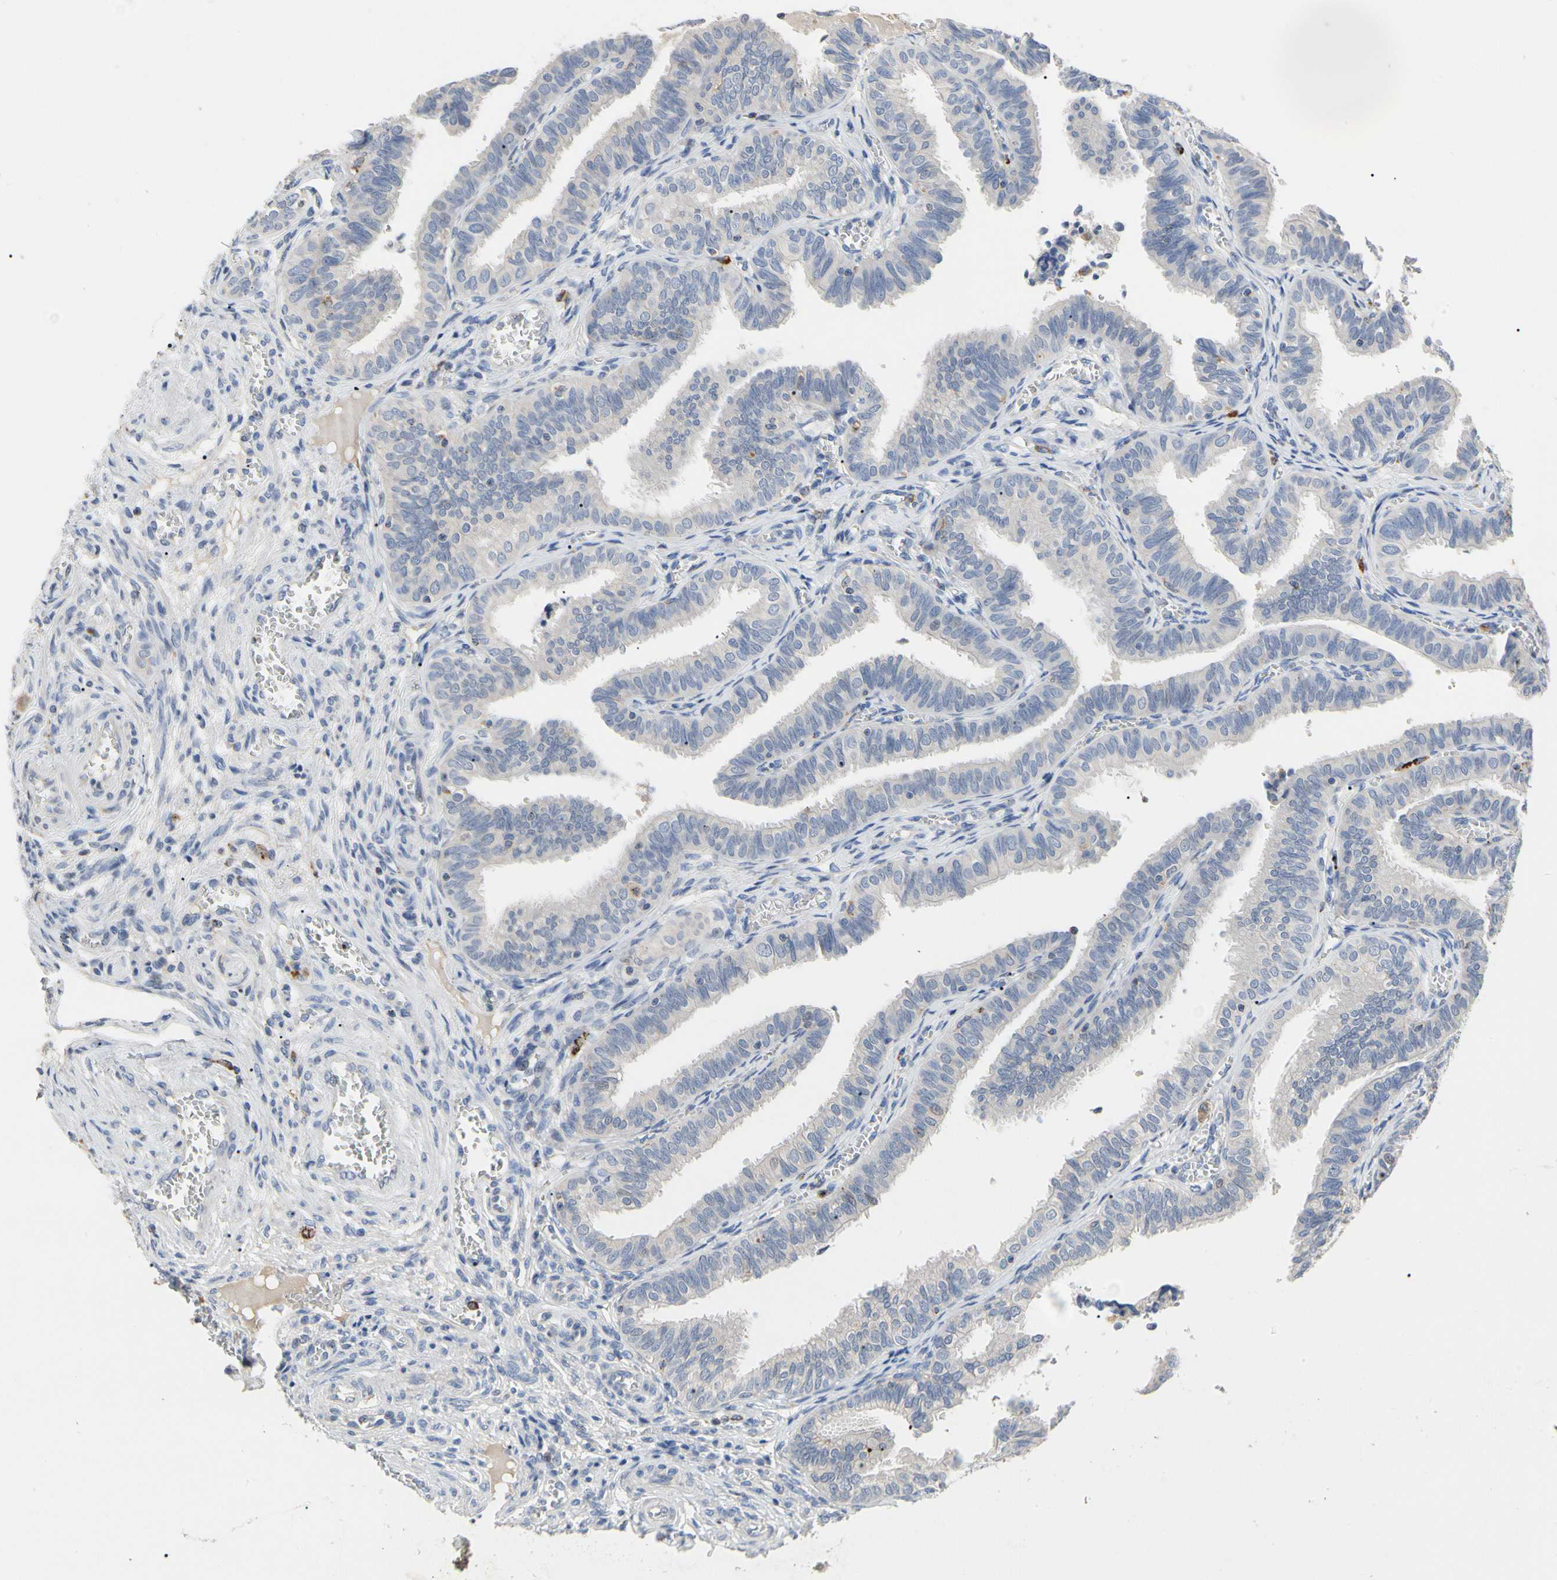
{"staining": {"intensity": "weak", "quantity": "<25%", "location": "cytoplasmic/membranous"}, "tissue": "fallopian tube", "cell_type": "Glandular cells", "image_type": "normal", "snomed": [{"axis": "morphology", "description": "Normal tissue, NOS"}, {"axis": "topography", "description": "Fallopian tube"}], "caption": "Immunohistochemistry of normal human fallopian tube reveals no staining in glandular cells. Nuclei are stained in blue.", "gene": "ADA2", "patient": {"sex": "female", "age": 46}}